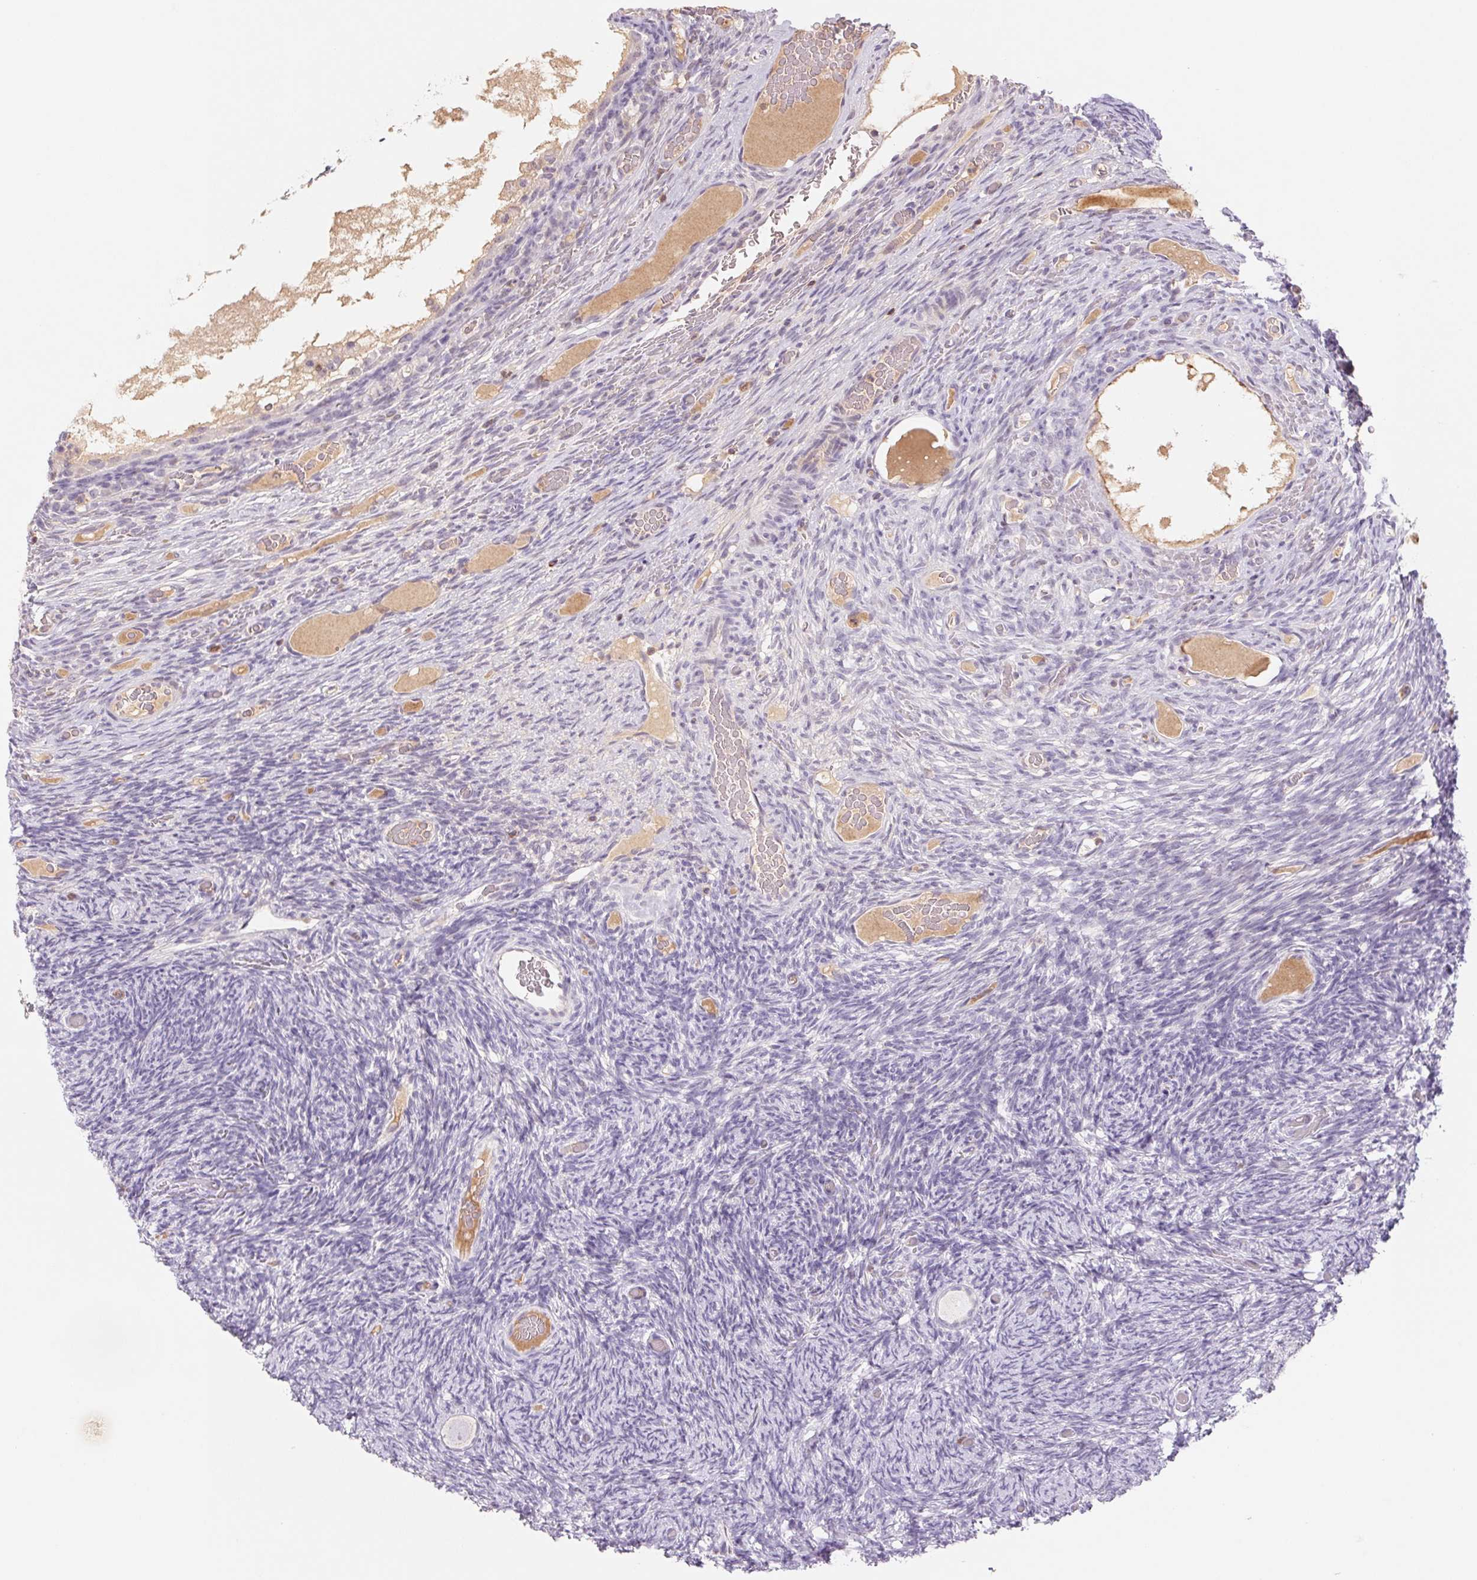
{"staining": {"intensity": "negative", "quantity": "none", "location": "none"}, "tissue": "ovary", "cell_type": "Follicle cells", "image_type": "normal", "snomed": [{"axis": "morphology", "description": "Normal tissue, NOS"}, {"axis": "topography", "description": "Ovary"}], "caption": "Follicle cells show no significant protein staining in unremarkable ovary. The staining is performed using DAB (3,3'-diaminobenzidine) brown chromogen with nuclei counter-stained in using hematoxylin.", "gene": "KIF26A", "patient": {"sex": "female", "age": 34}}